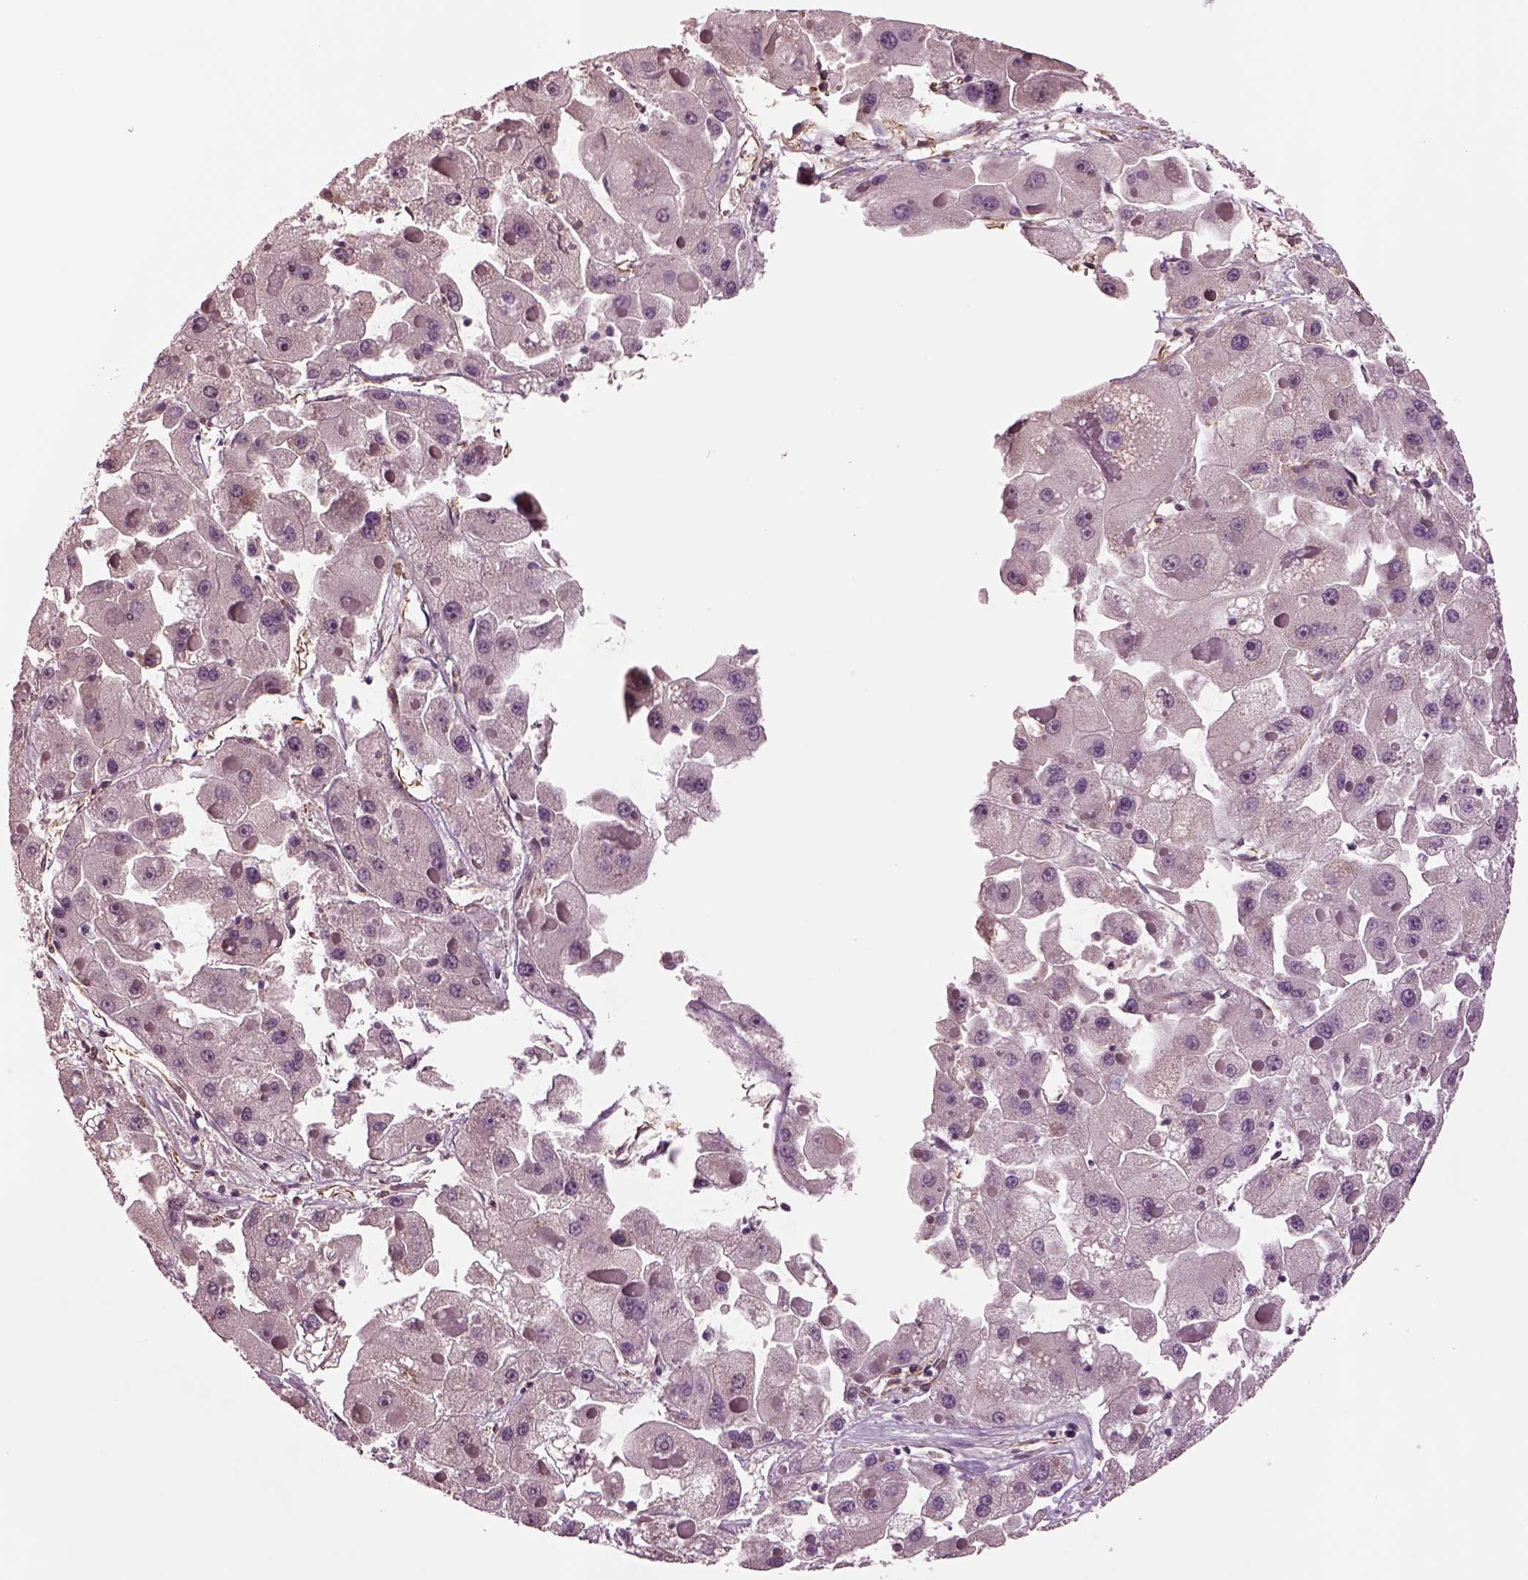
{"staining": {"intensity": "negative", "quantity": "none", "location": "none"}, "tissue": "liver cancer", "cell_type": "Tumor cells", "image_type": "cancer", "snomed": [{"axis": "morphology", "description": "Carcinoma, Hepatocellular, NOS"}, {"axis": "topography", "description": "Liver"}], "caption": "This is a photomicrograph of immunohistochemistry (IHC) staining of liver cancer (hepatocellular carcinoma), which shows no positivity in tumor cells.", "gene": "HTR1B", "patient": {"sex": "female", "age": 73}}